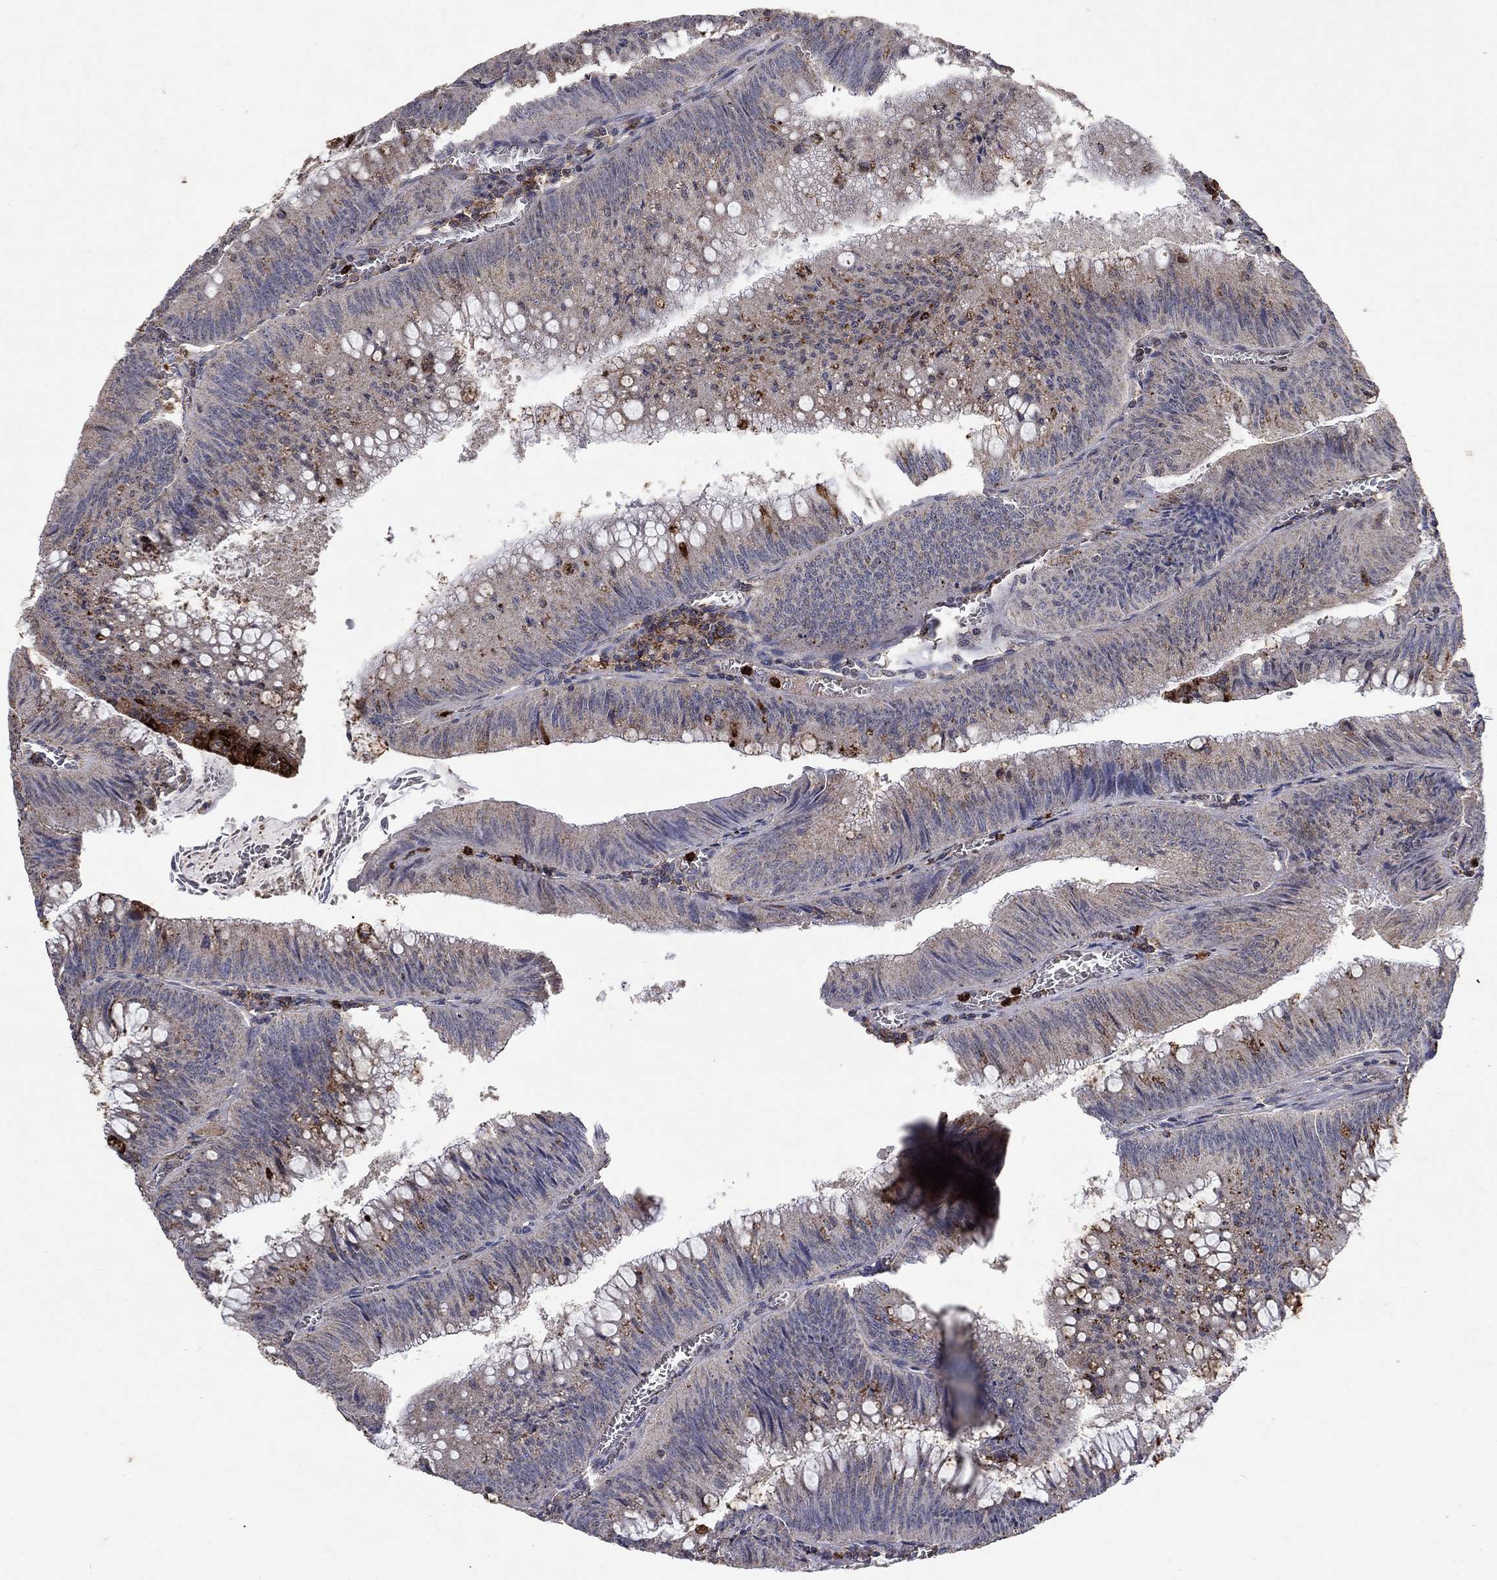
{"staining": {"intensity": "weak", "quantity": "25%-75%", "location": "cytoplasmic/membranous"}, "tissue": "colorectal cancer", "cell_type": "Tumor cells", "image_type": "cancer", "snomed": [{"axis": "morphology", "description": "Adenocarcinoma, NOS"}, {"axis": "topography", "description": "Rectum"}], "caption": "This histopathology image exhibits adenocarcinoma (colorectal) stained with immunohistochemistry to label a protein in brown. The cytoplasmic/membranous of tumor cells show weak positivity for the protein. Nuclei are counter-stained blue.", "gene": "CD24", "patient": {"sex": "female", "age": 72}}